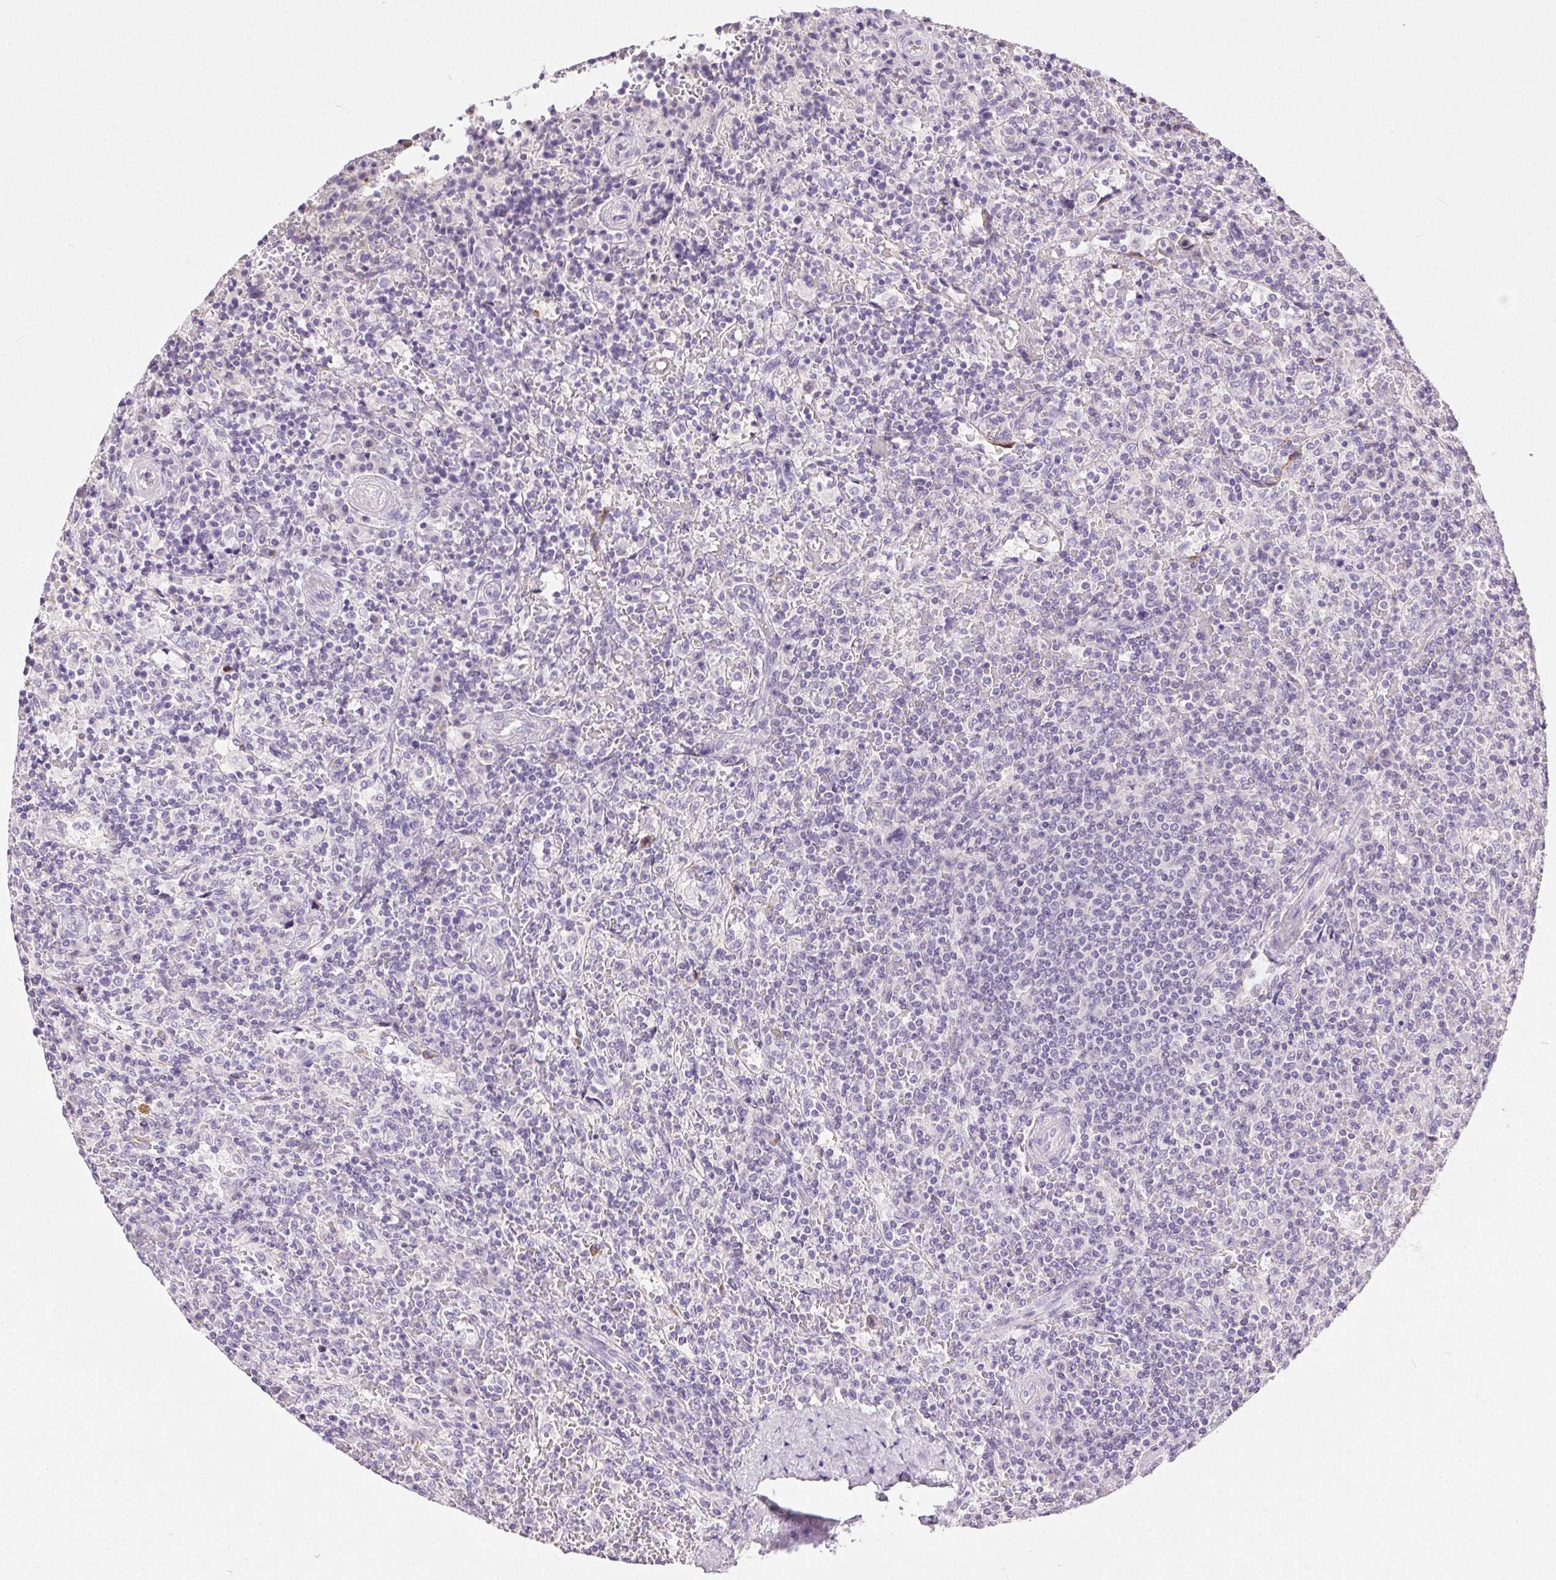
{"staining": {"intensity": "negative", "quantity": "none", "location": "none"}, "tissue": "lymphoma", "cell_type": "Tumor cells", "image_type": "cancer", "snomed": [{"axis": "morphology", "description": "Malignant lymphoma, non-Hodgkin's type, Low grade"}, {"axis": "topography", "description": "Spleen"}], "caption": "A micrograph of human low-grade malignant lymphoma, non-Hodgkin's type is negative for staining in tumor cells.", "gene": "SYCE2", "patient": {"sex": "male", "age": 62}}